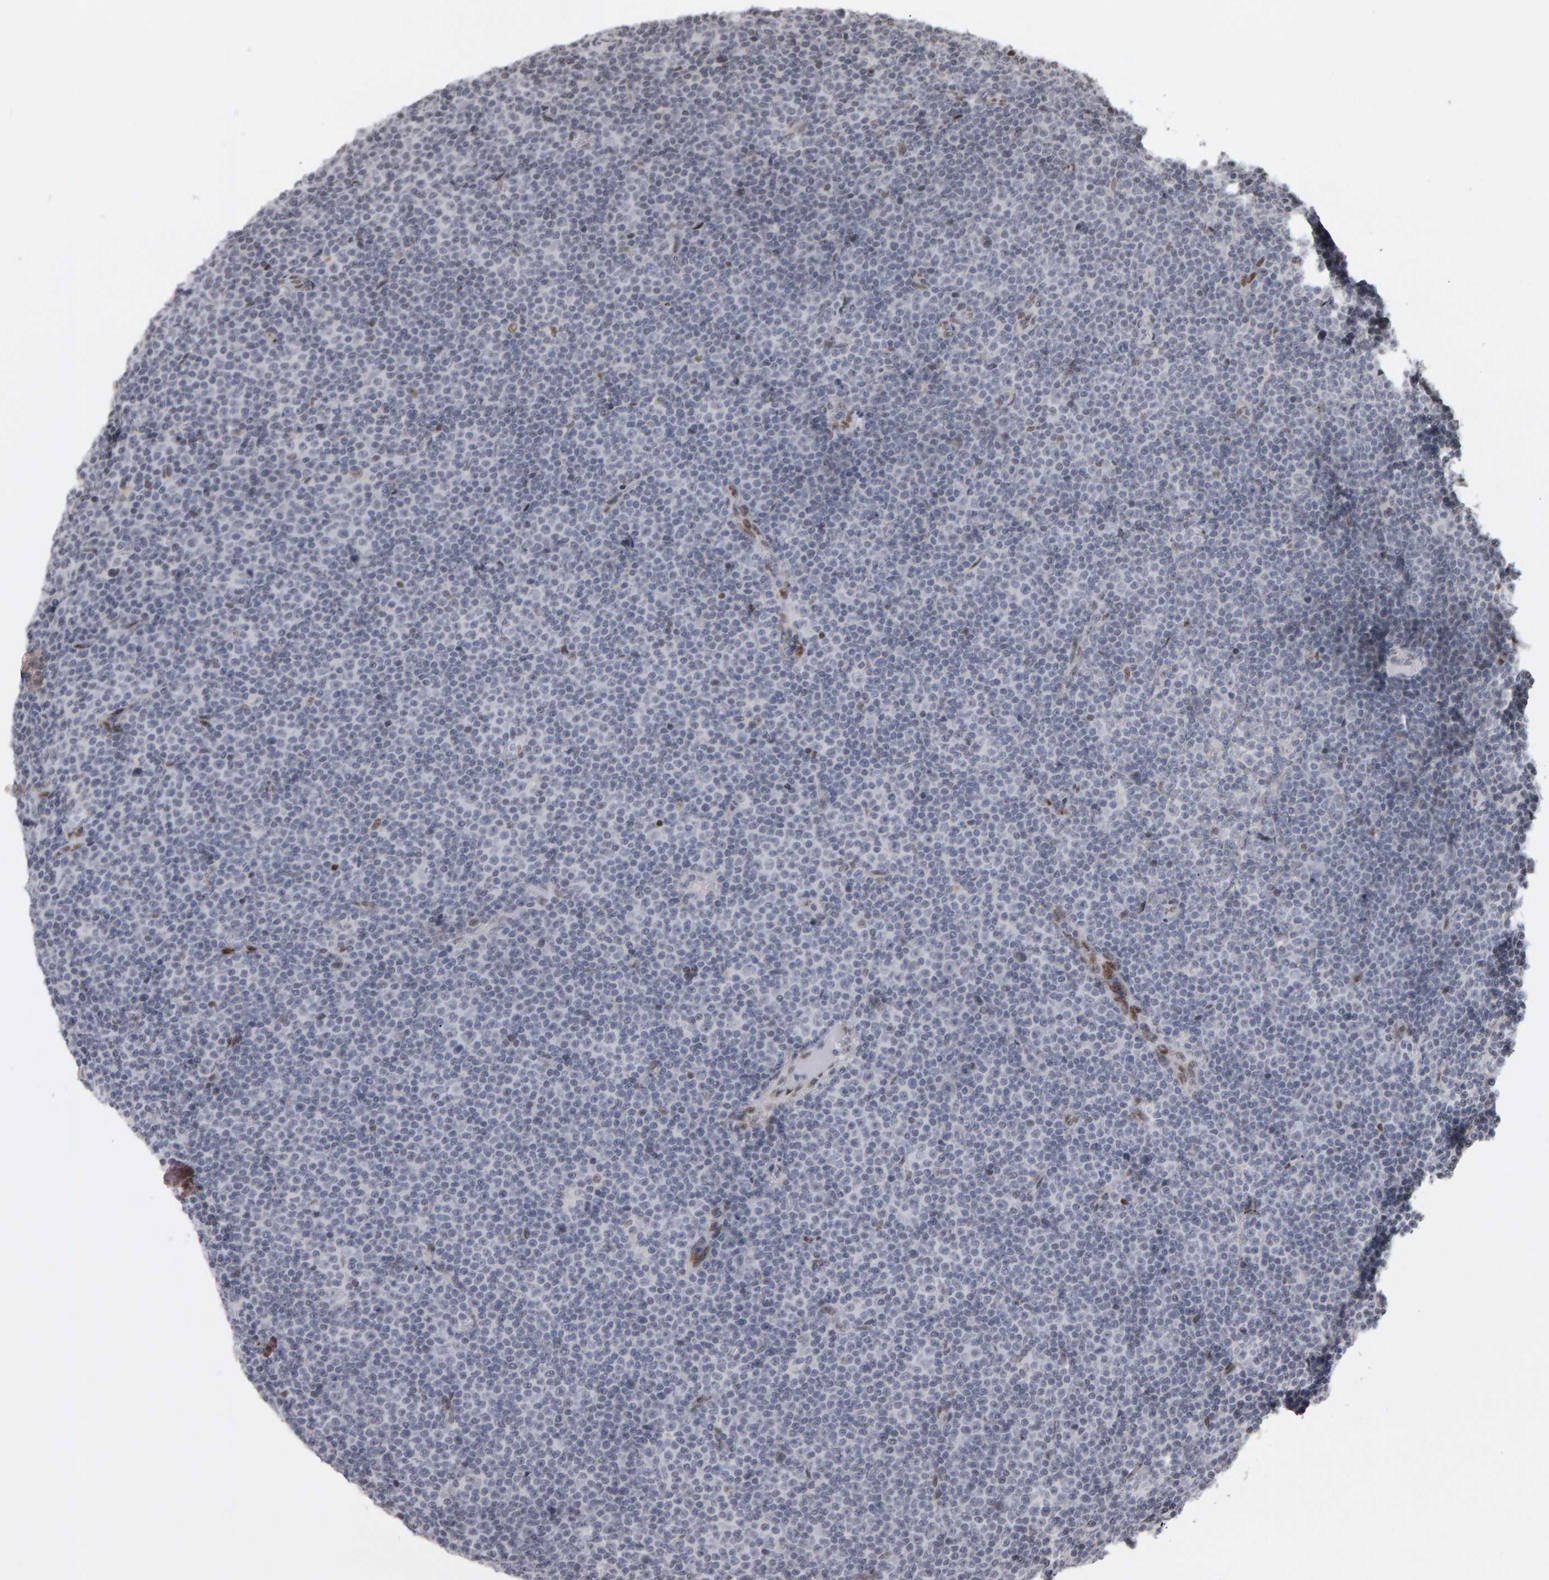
{"staining": {"intensity": "negative", "quantity": "none", "location": "none"}, "tissue": "lymphoma", "cell_type": "Tumor cells", "image_type": "cancer", "snomed": [{"axis": "morphology", "description": "Malignant lymphoma, non-Hodgkin's type, Low grade"}, {"axis": "topography", "description": "Lymph node"}], "caption": "Immunohistochemistry (IHC) image of neoplastic tissue: human malignant lymphoma, non-Hodgkin's type (low-grade) stained with DAB reveals no significant protein positivity in tumor cells.", "gene": "TRAM1", "patient": {"sex": "female", "age": 67}}